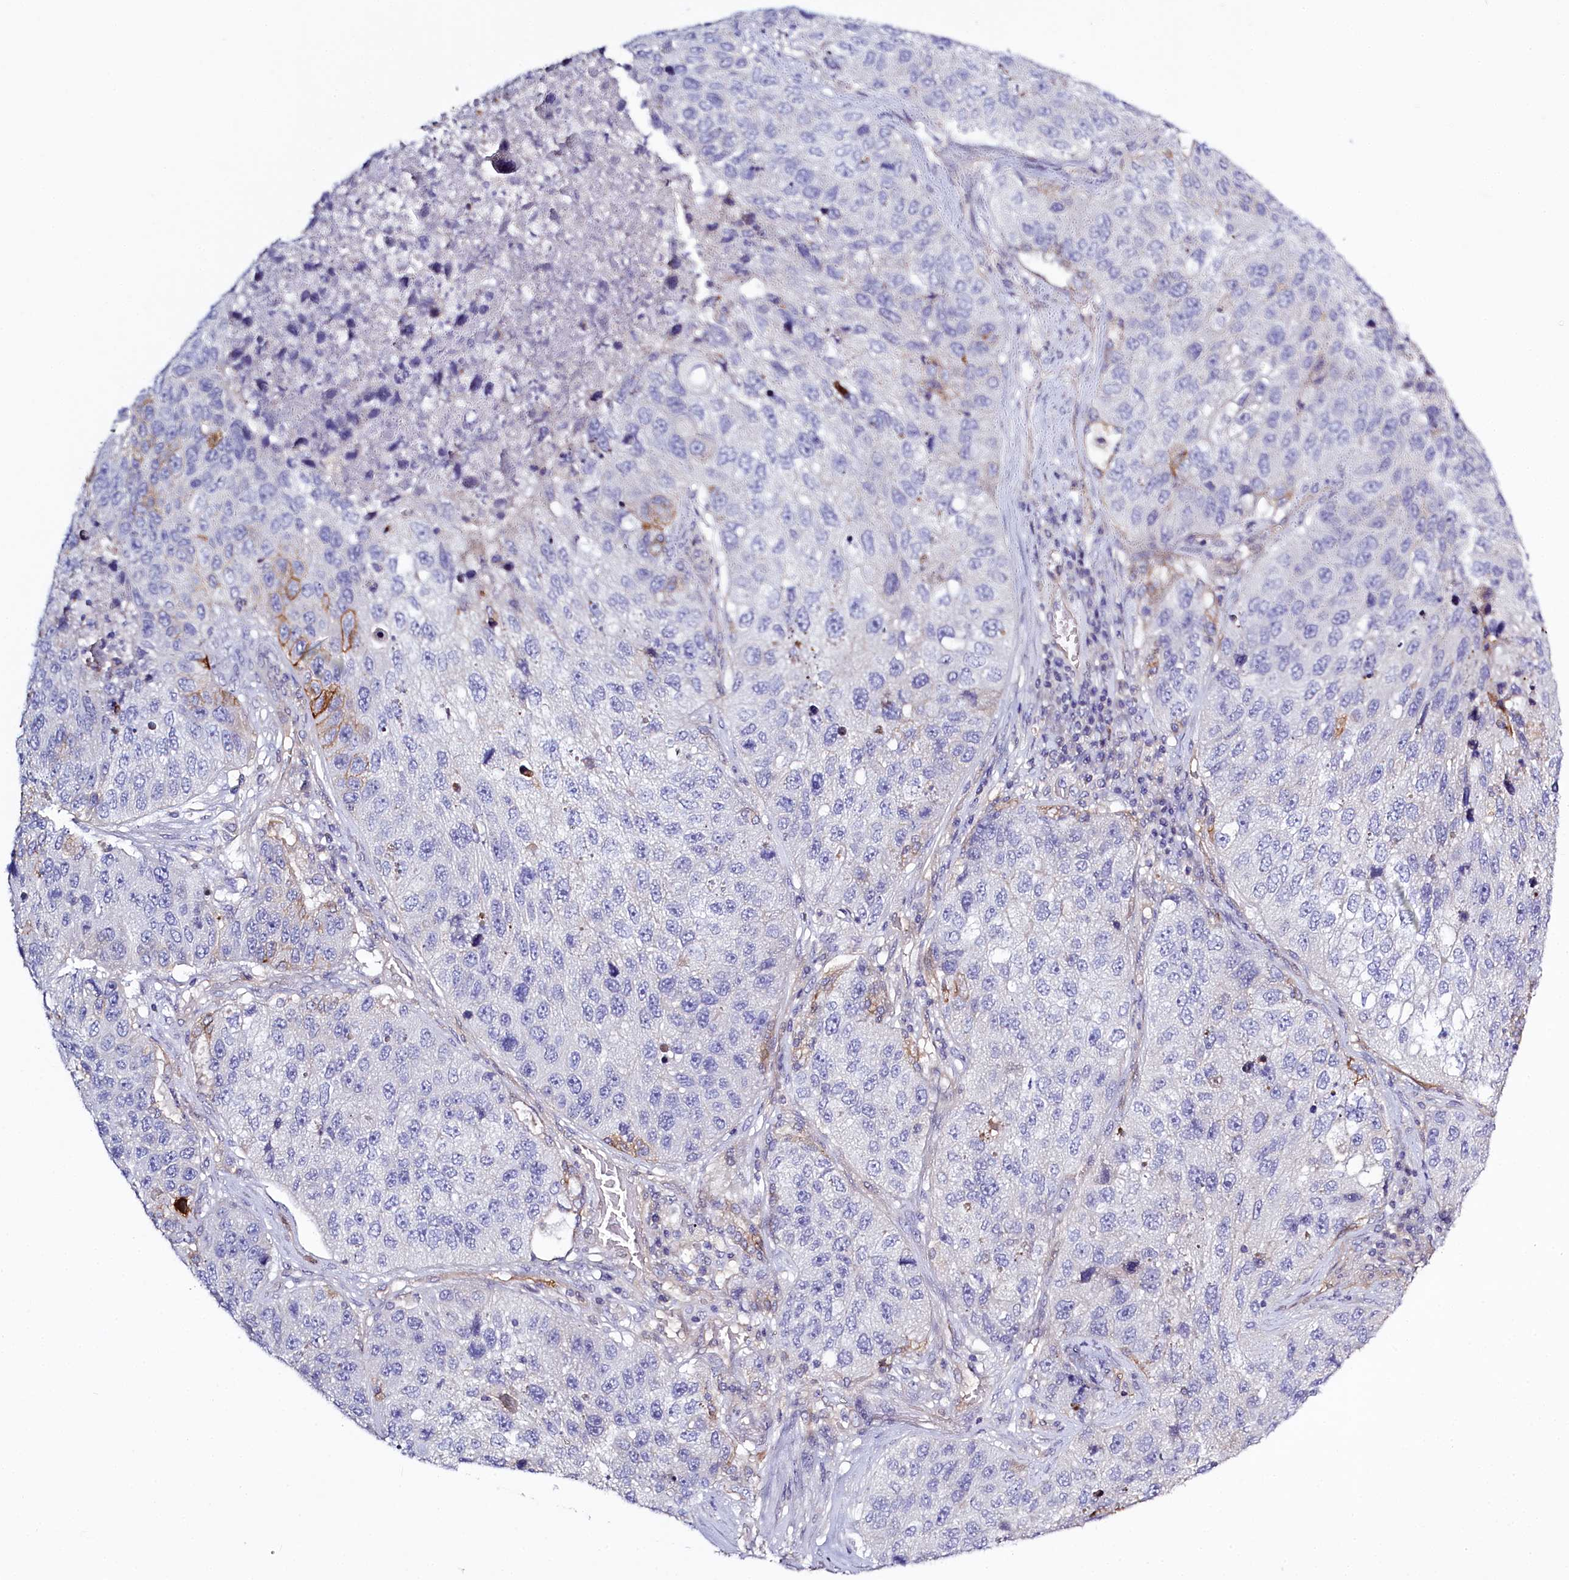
{"staining": {"intensity": "negative", "quantity": "none", "location": "none"}, "tissue": "lung cancer", "cell_type": "Tumor cells", "image_type": "cancer", "snomed": [{"axis": "morphology", "description": "Squamous cell carcinoma, NOS"}, {"axis": "topography", "description": "Lung"}], "caption": "Lung cancer (squamous cell carcinoma) was stained to show a protein in brown. There is no significant positivity in tumor cells.", "gene": "PDE6D", "patient": {"sex": "male", "age": 61}}